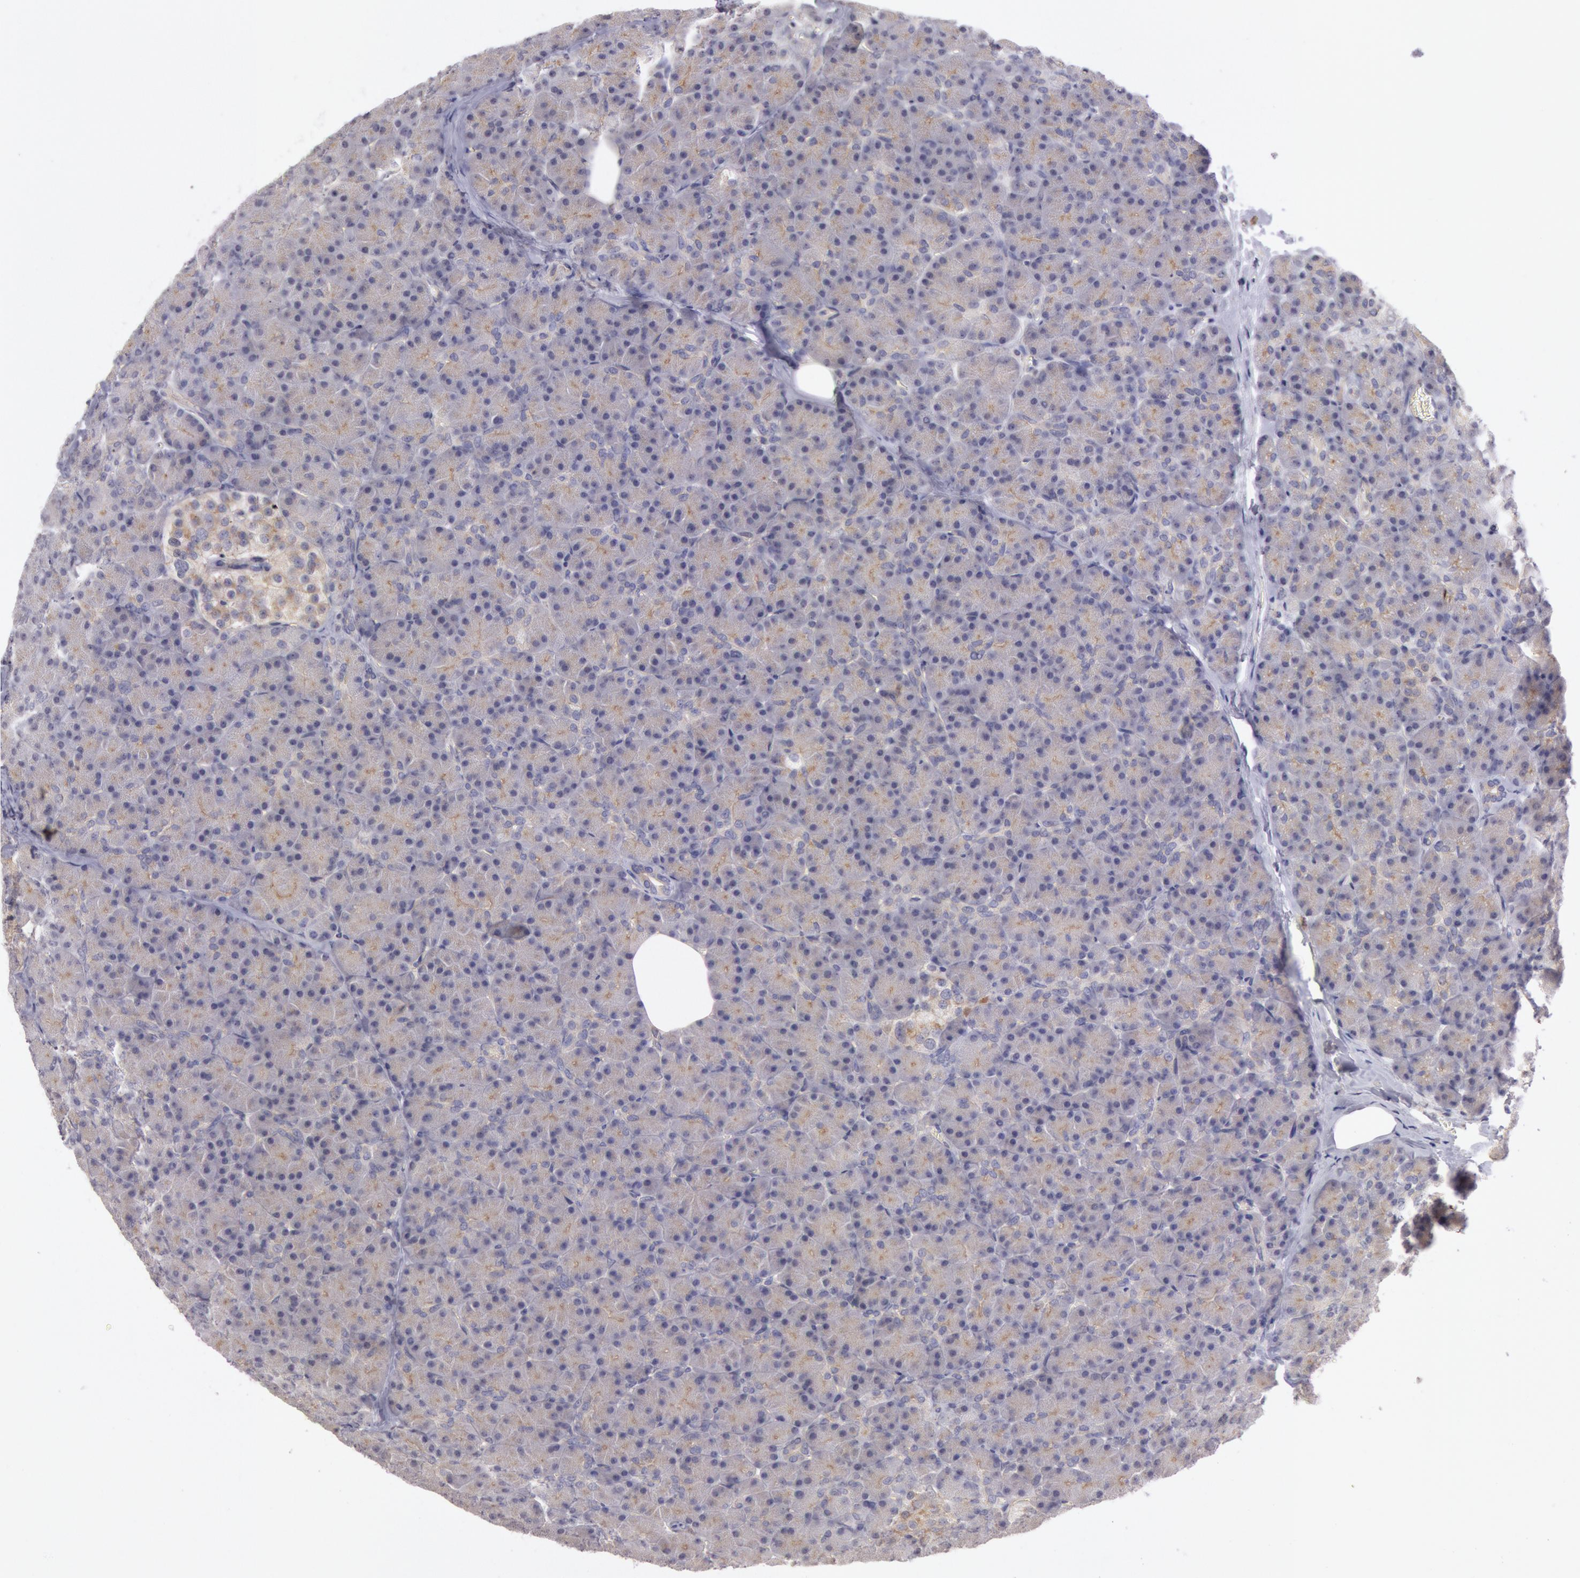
{"staining": {"intensity": "negative", "quantity": "none", "location": "none"}, "tissue": "pancreas", "cell_type": "Exocrine glandular cells", "image_type": "normal", "snomed": [{"axis": "morphology", "description": "Normal tissue, NOS"}, {"axis": "topography", "description": "Pancreas"}], "caption": "This is an IHC image of benign human pancreas. There is no expression in exocrine glandular cells.", "gene": "AMOTL1", "patient": {"sex": "female", "age": 43}}